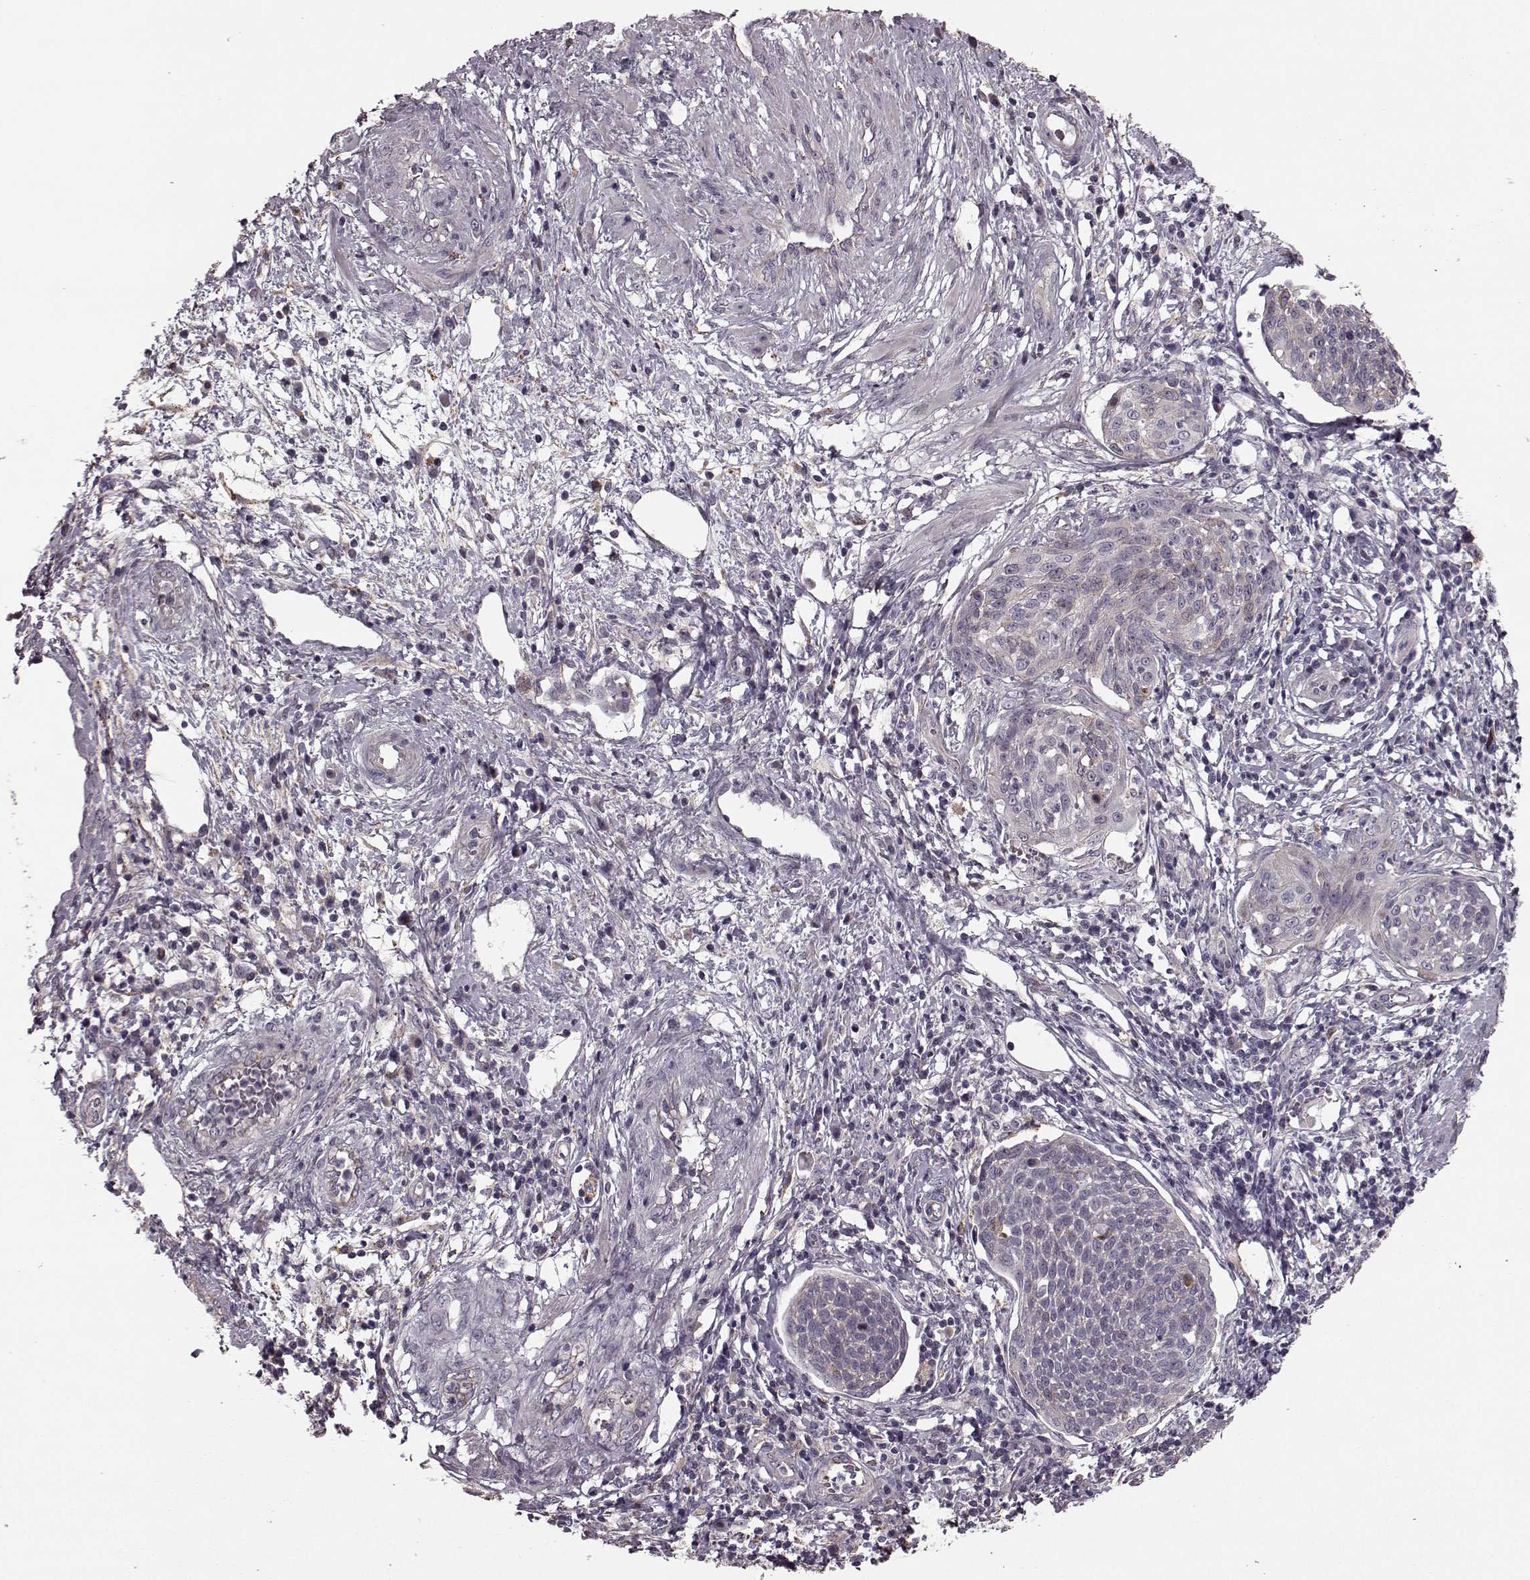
{"staining": {"intensity": "weak", "quantity": "<25%", "location": "cytoplasmic/membranous"}, "tissue": "cervical cancer", "cell_type": "Tumor cells", "image_type": "cancer", "snomed": [{"axis": "morphology", "description": "Squamous cell carcinoma, NOS"}, {"axis": "topography", "description": "Cervix"}], "caption": "Immunohistochemistry micrograph of neoplastic tissue: human cervical cancer stained with DAB (3,3'-diaminobenzidine) reveals no significant protein expression in tumor cells.", "gene": "HMMR", "patient": {"sex": "female", "age": 34}}